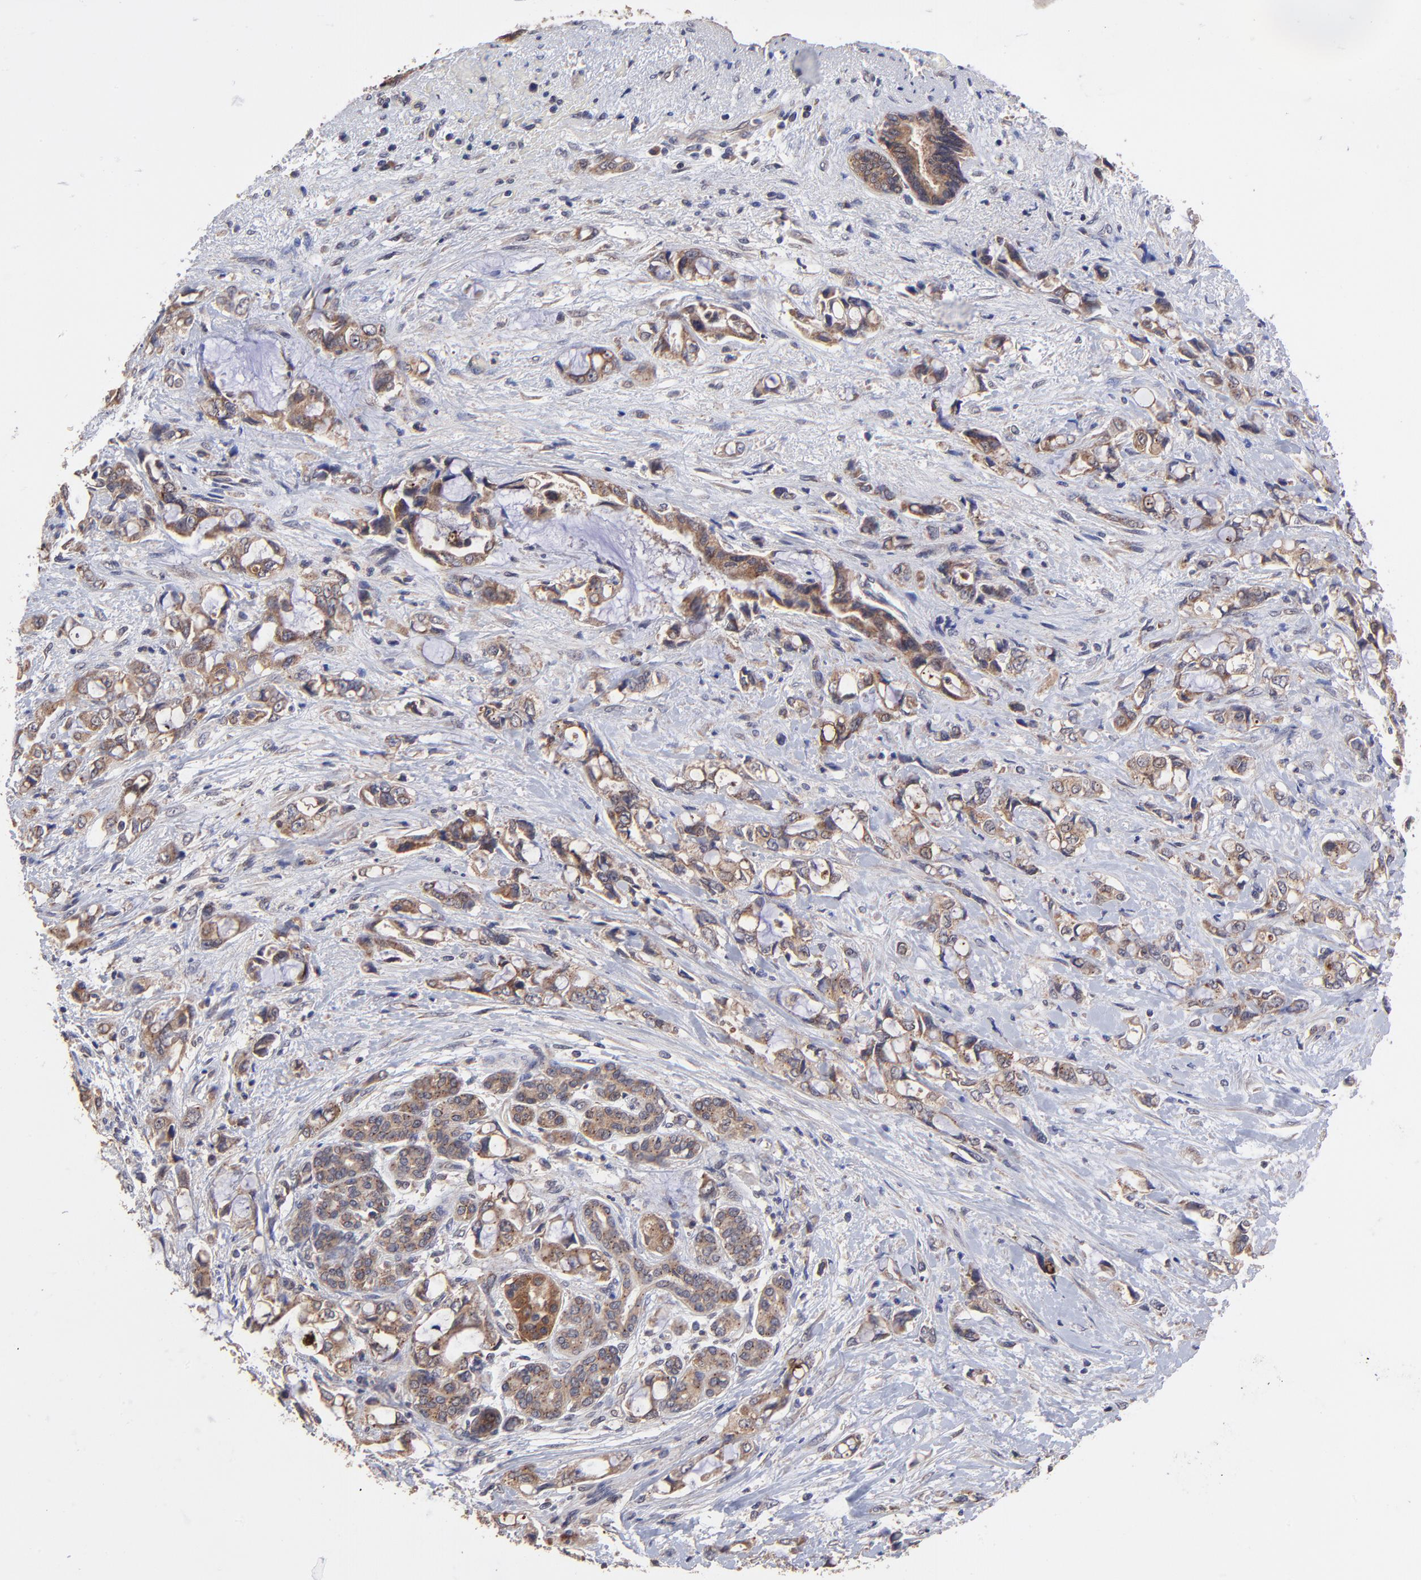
{"staining": {"intensity": "moderate", "quantity": ">75%", "location": "cytoplasmic/membranous"}, "tissue": "pancreatic cancer", "cell_type": "Tumor cells", "image_type": "cancer", "snomed": [{"axis": "morphology", "description": "Adenocarcinoma, NOS"}, {"axis": "topography", "description": "Pancreas"}], "caption": "Pancreatic adenocarcinoma was stained to show a protein in brown. There is medium levels of moderate cytoplasmic/membranous staining in about >75% of tumor cells. The protein of interest is shown in brown color, while the nuclei are stained blue.", "gene": "BAIAP2L2", "patient": {"sex": "female", "age": 70}}